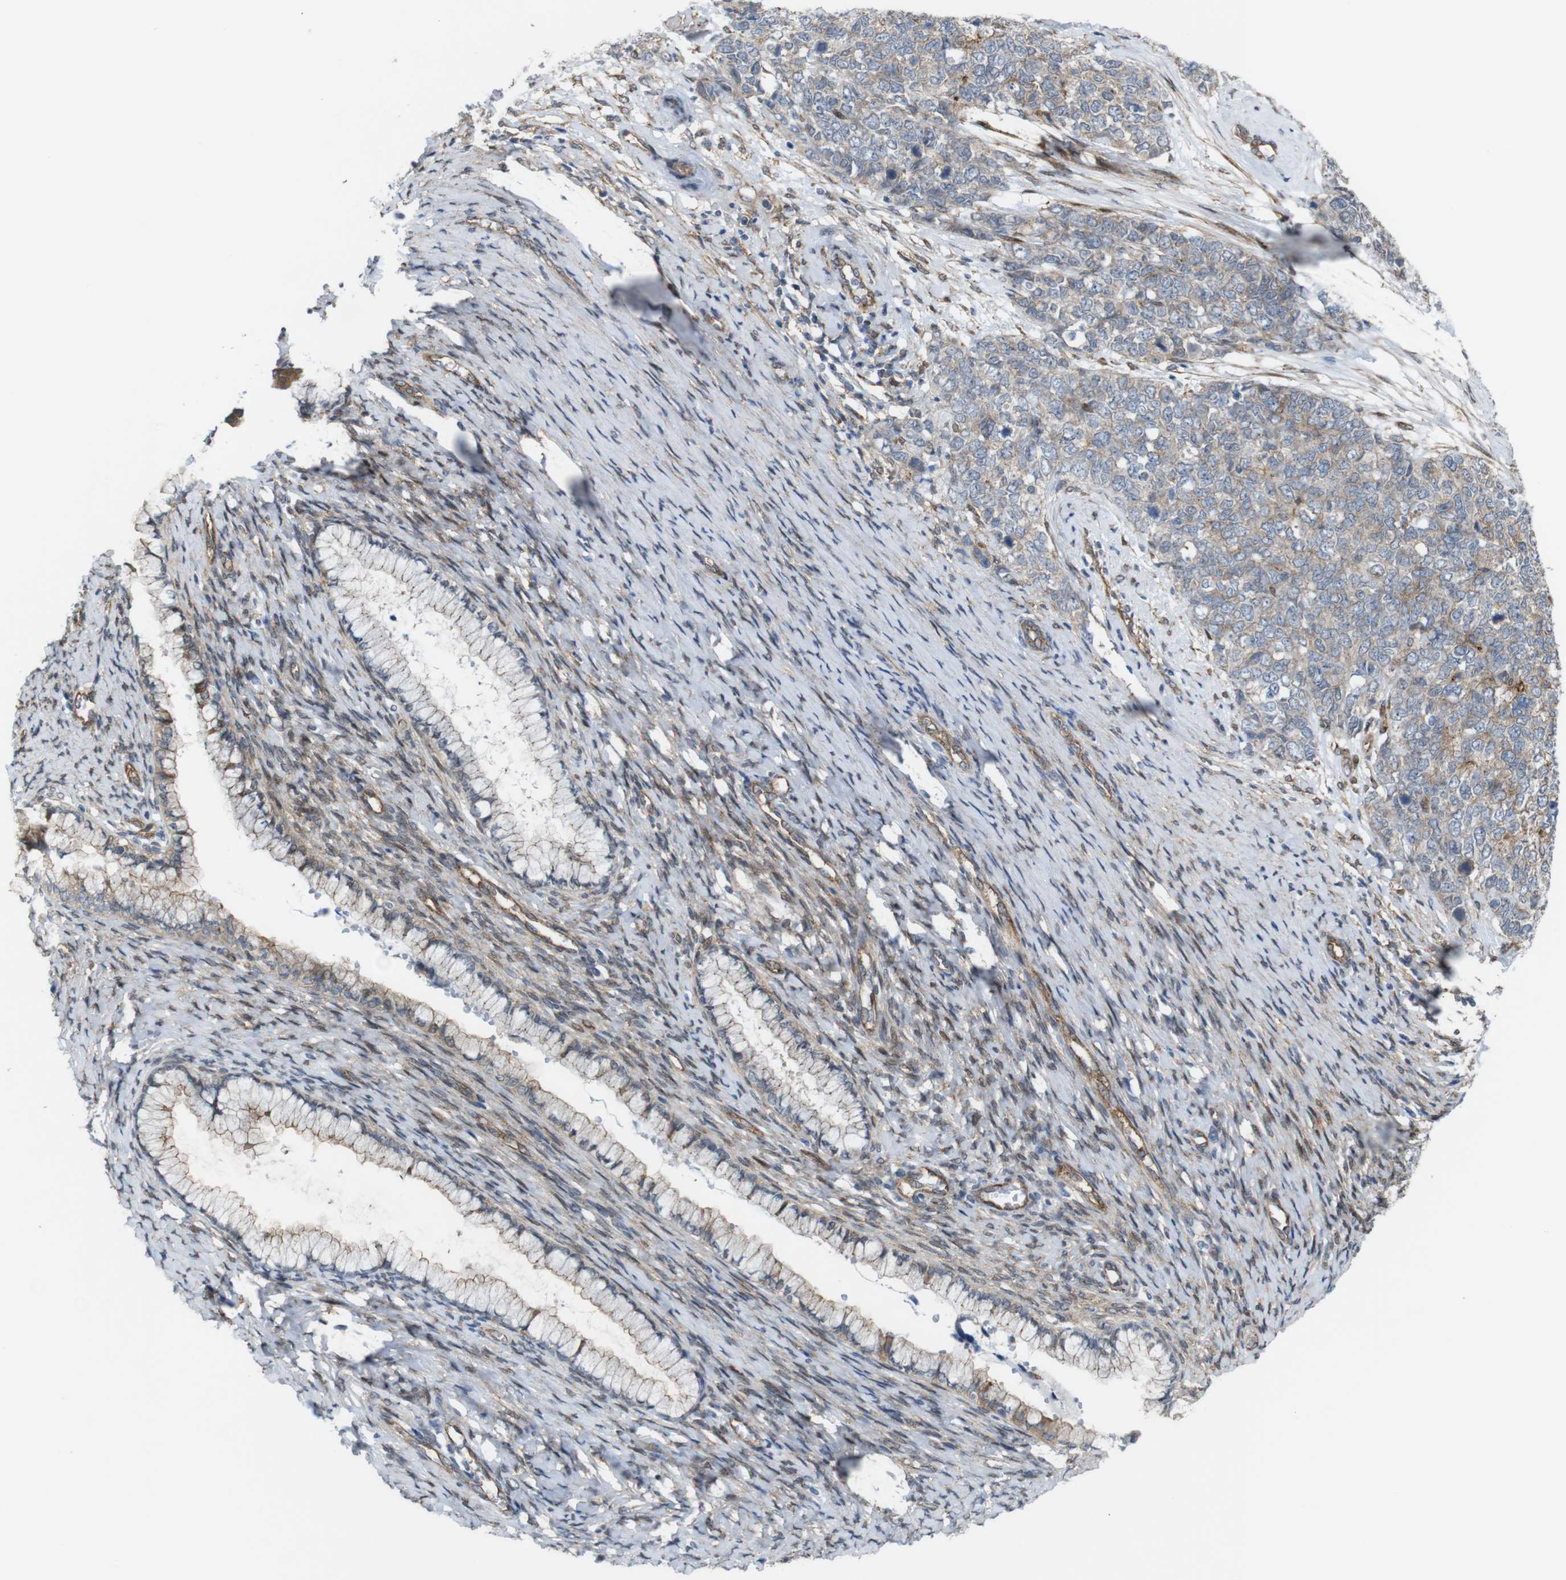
{"staining": {"intensity": "weak", "quantity": ">75%", "location": "cytoplasmic/membranous"}, "tissue": "cervical cancer", "cell_type": "Tumor cells", "image_type": "cancer", "snomed": [{"axis": "morphology", "description": "Squamous cell carcinoma, NOS"}, {"axis": "topography", "description": "Cervix"}], "caption": "A brown stain labels weak cytoplasmic/membranous staining of a protein in human cervical squamous cell carcinoma tumor cells.", "gene": "PTGER4", "patient": {"sex": "female", "age": 63}}